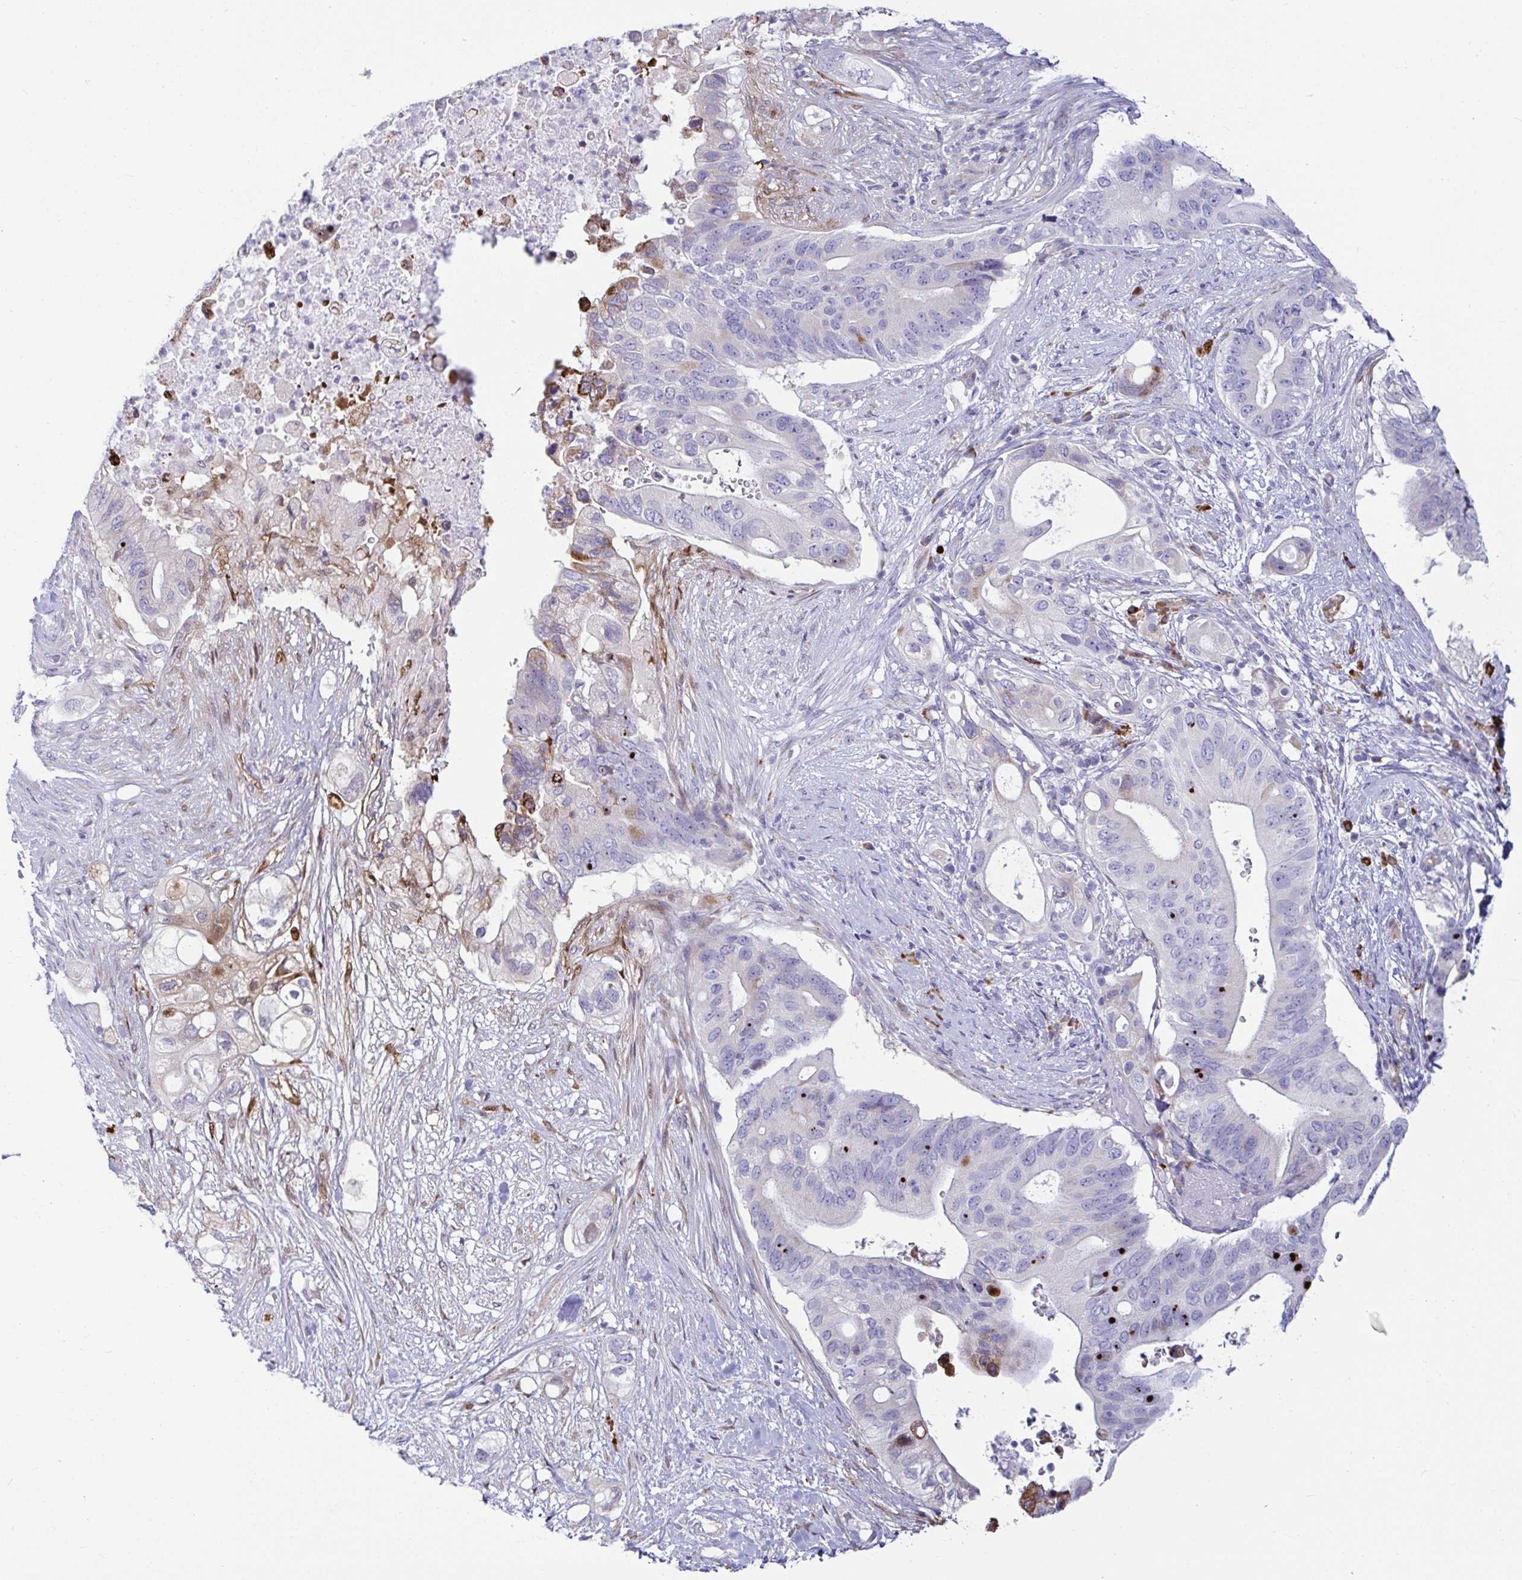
{"staining": {"intensity": "weak", "quantity": "<25%", "location": "cytoplasmic/membranous"}, "tissue": "pancreatic cancer", "cell_type": "Tumor cells", "image_type": "cancer", "snomed": [{"axis": "morphology", "description": "Adenocarcinoma, NOS"}, {"axis": "topography", "description": "Pancreas"}], "caption": "Human pancreatic adenocarcinoma stained for a protein using immunohistochemistry displays no staining in tumor cells.", "gene": "TFPI2", "patient": {"sex": "female", "age": 72}}